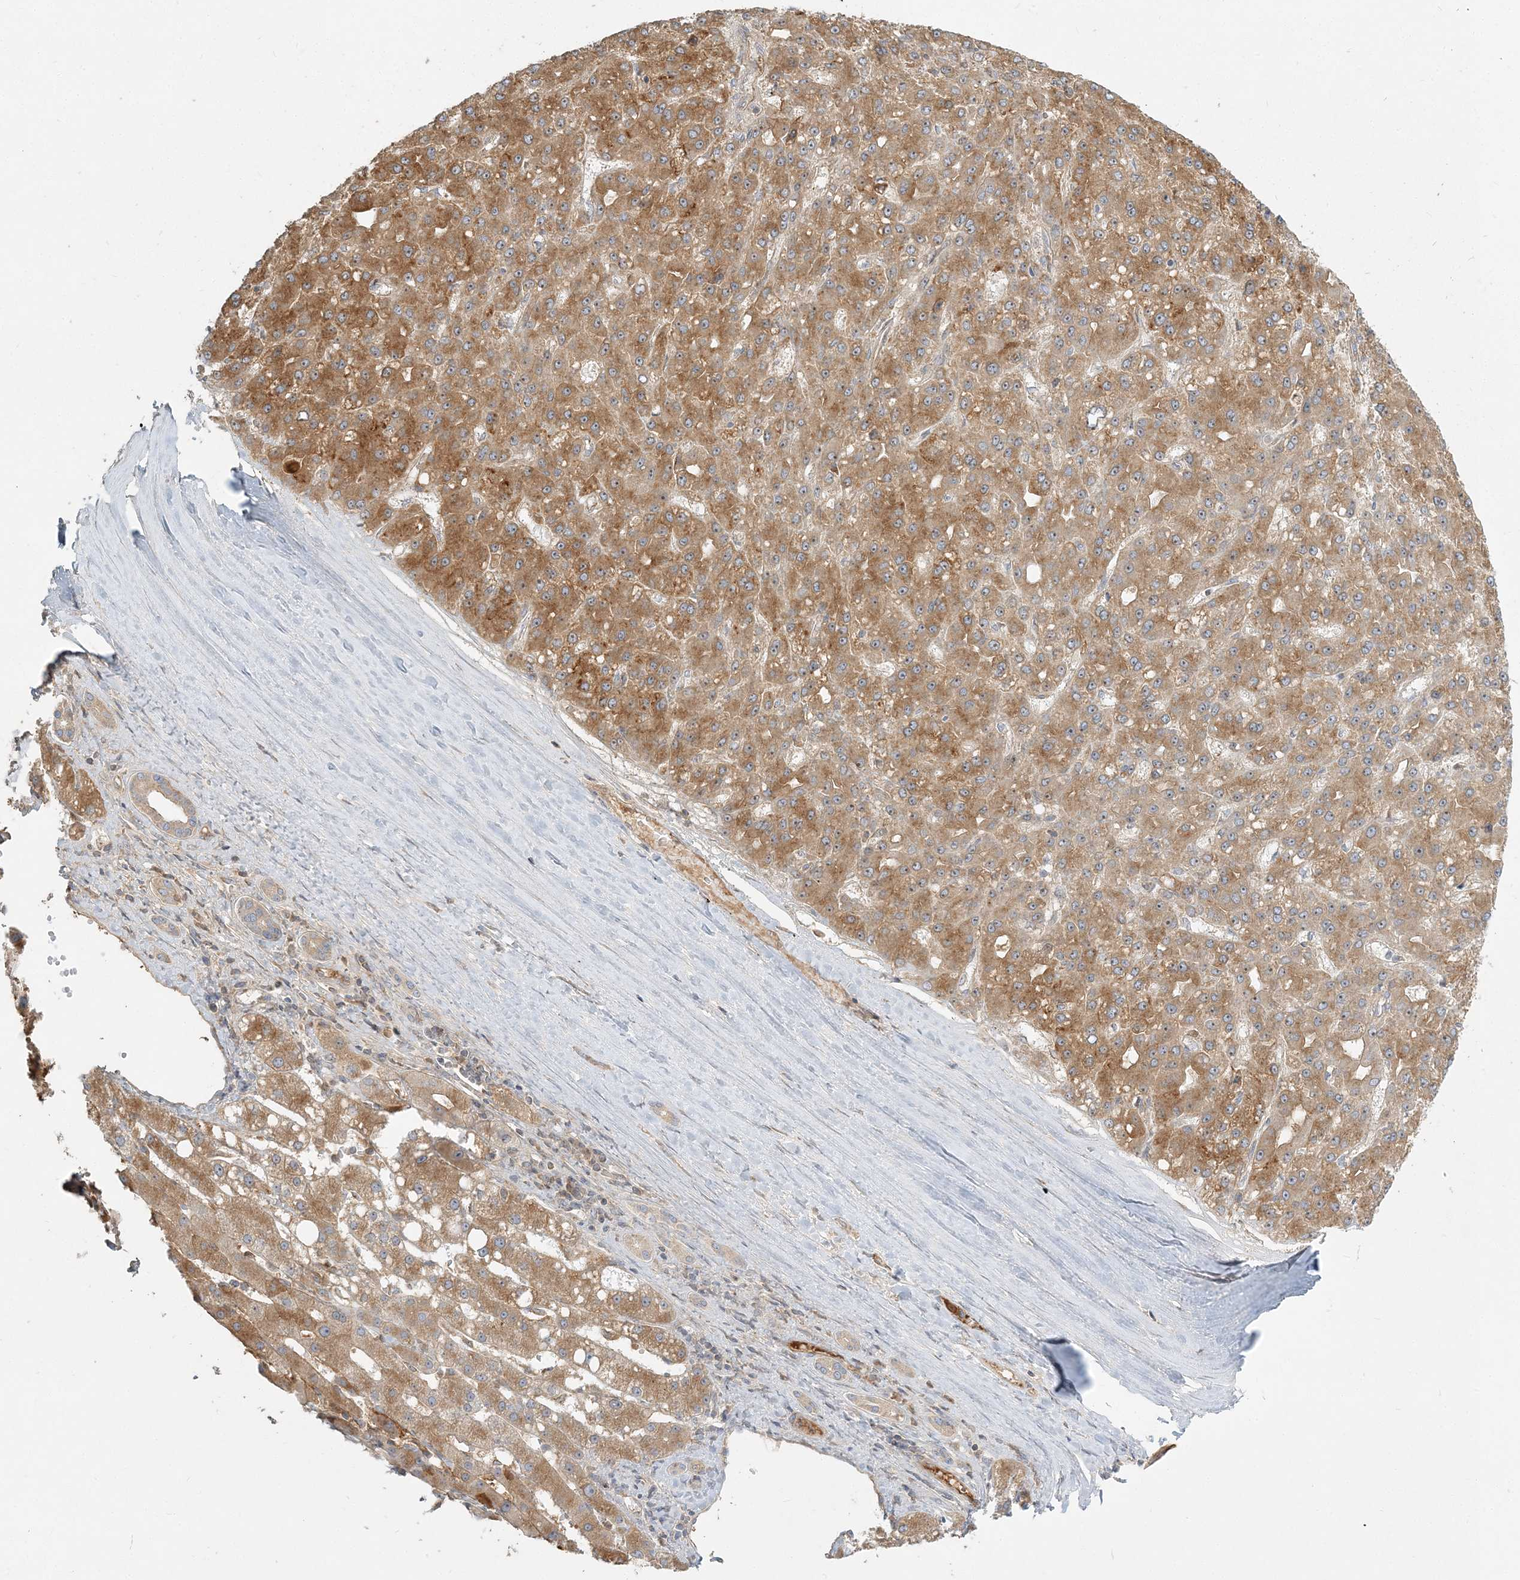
{"staining": {"intensity": "moderate", "quantity": ">75%", "location": "cytoplasmic/membranous"}, "tissue": "liver cancer", "cell_type": "Tumor cells", "image_type": "cancer", "snomed": [{"axis": "morphology", "description": "Carcinoma, Hepatocellular, NOS"}, {"axis": "topography", "description": "Liver"}], "caption": "Human liver hepatocellular carcinoma stained for a protein (brown) reveals moderate cytoplasmic/membranous positive positivity in approximately >75% of tumor cells.", "gene": "AP1AR", "patient": {"sex": "male", "age": 67}}